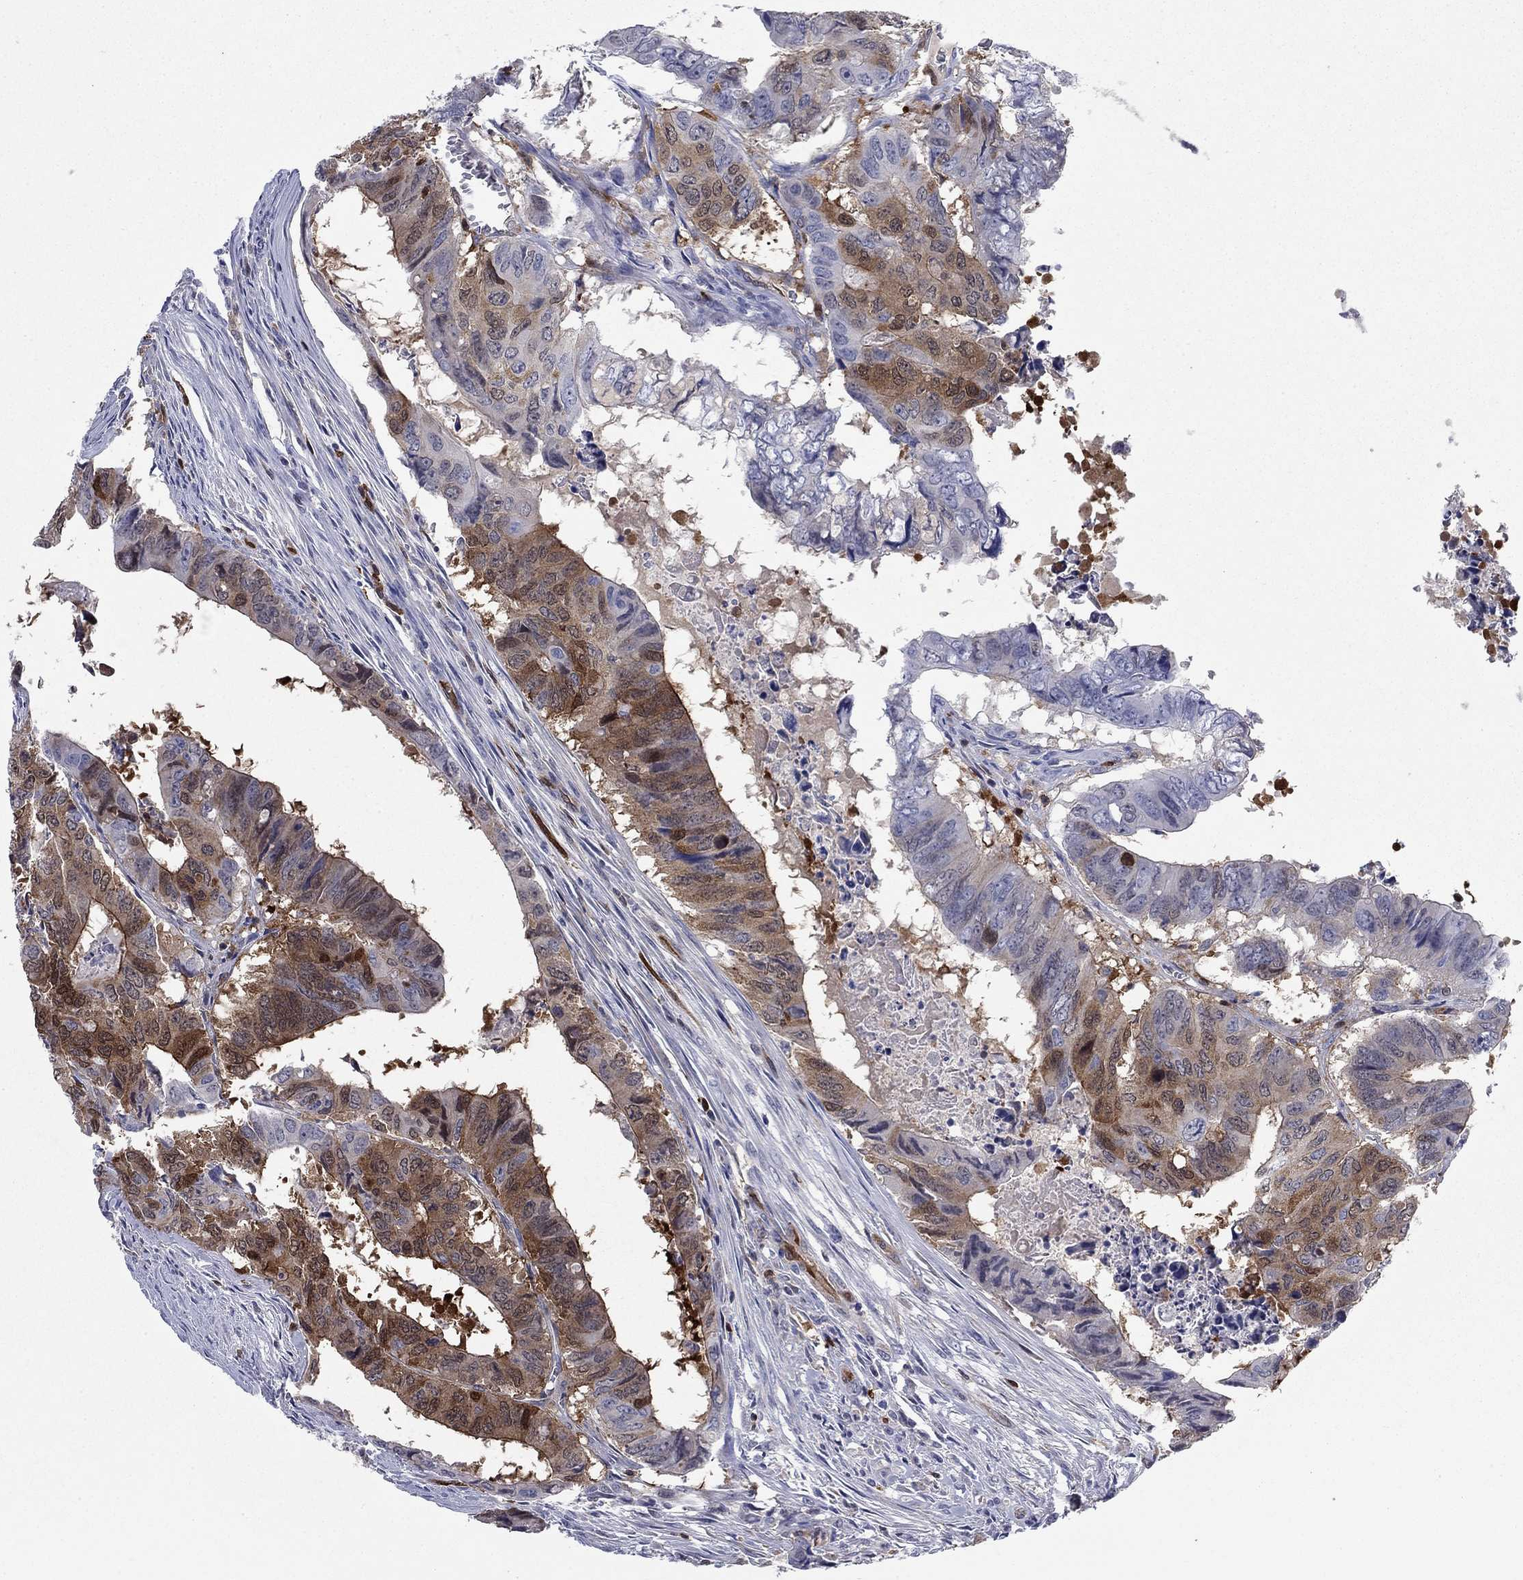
{"staining": {"intensity": "strong", "quantity": "25%-75%", "location": "cytoplasmic/membranous"}, "tissue": "colorectal cancer", "cell_type": "Tumor cells", "image_type": "cancer", "snomed": [{"axis": "morphology", "description": "Adenocarcinoma, NOS"}, {"axis": "topography", "description": "Colon"}], "caption": "This is a micrograph of IHC staining of colorectal cancer, which shows strong expression in the cytoplasmic/membranous of tumor cells.", "gene": "STMN1", "patient": {"sex": "male", "age": 79}}